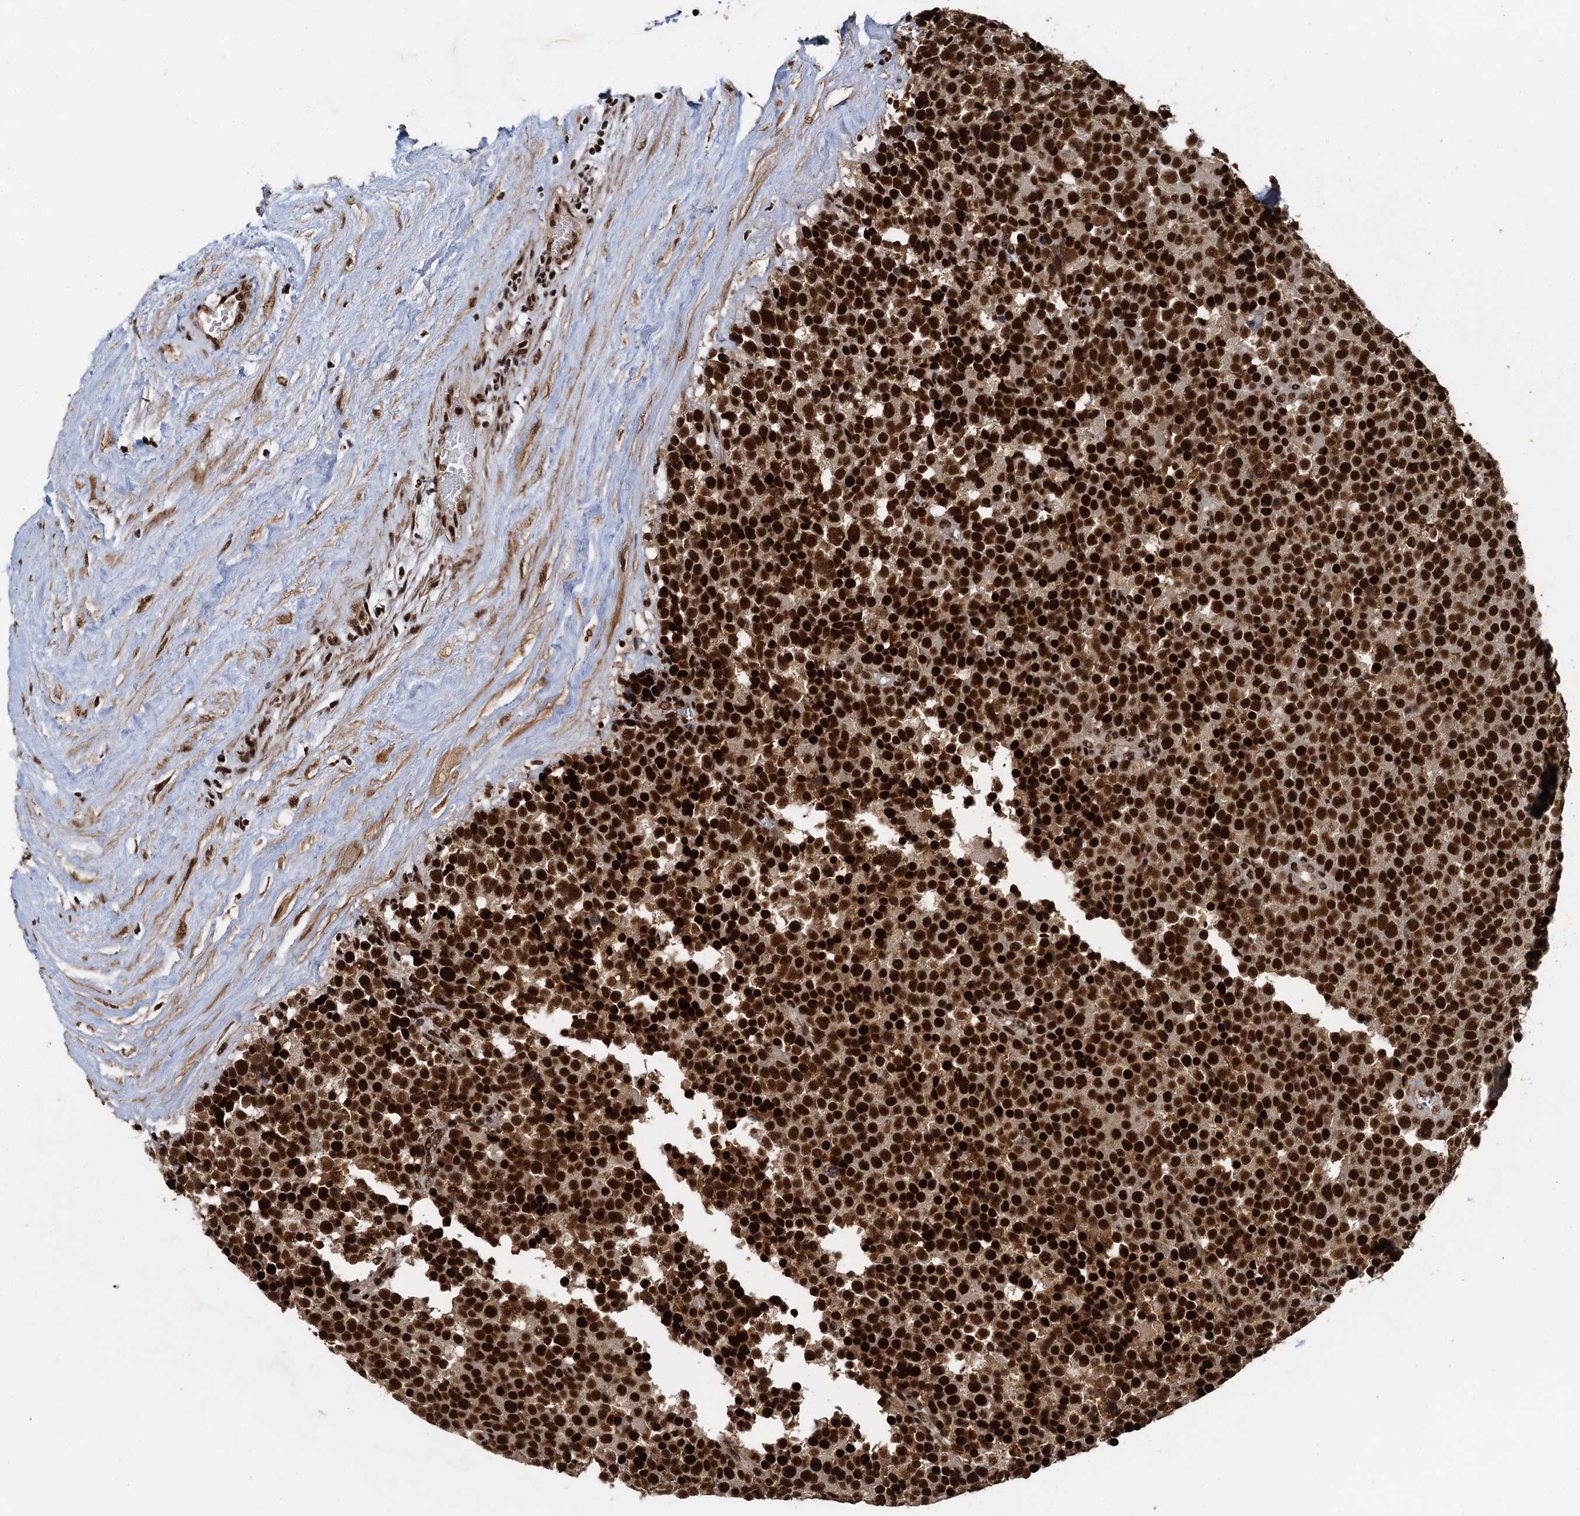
{"staining": {"intensity": "strong", "quantity": ">75%", "location": "nuclear"}, "tissue": "testis cancer", "cell_type": "Tumor cells", "image_type": "cancer", "snomed": [{"axis": "morphology", "description": "Seminoma, NOS"}, {"axis": "topography", "description": "Testis"}], "caption": "The image shows staining of testis cancer (seminoma), revealing strong nuclear protein positivity (brown color) within tumor cells.", "gene": "ZC3H18", "patient": {"sex": "male", "age": 71}}